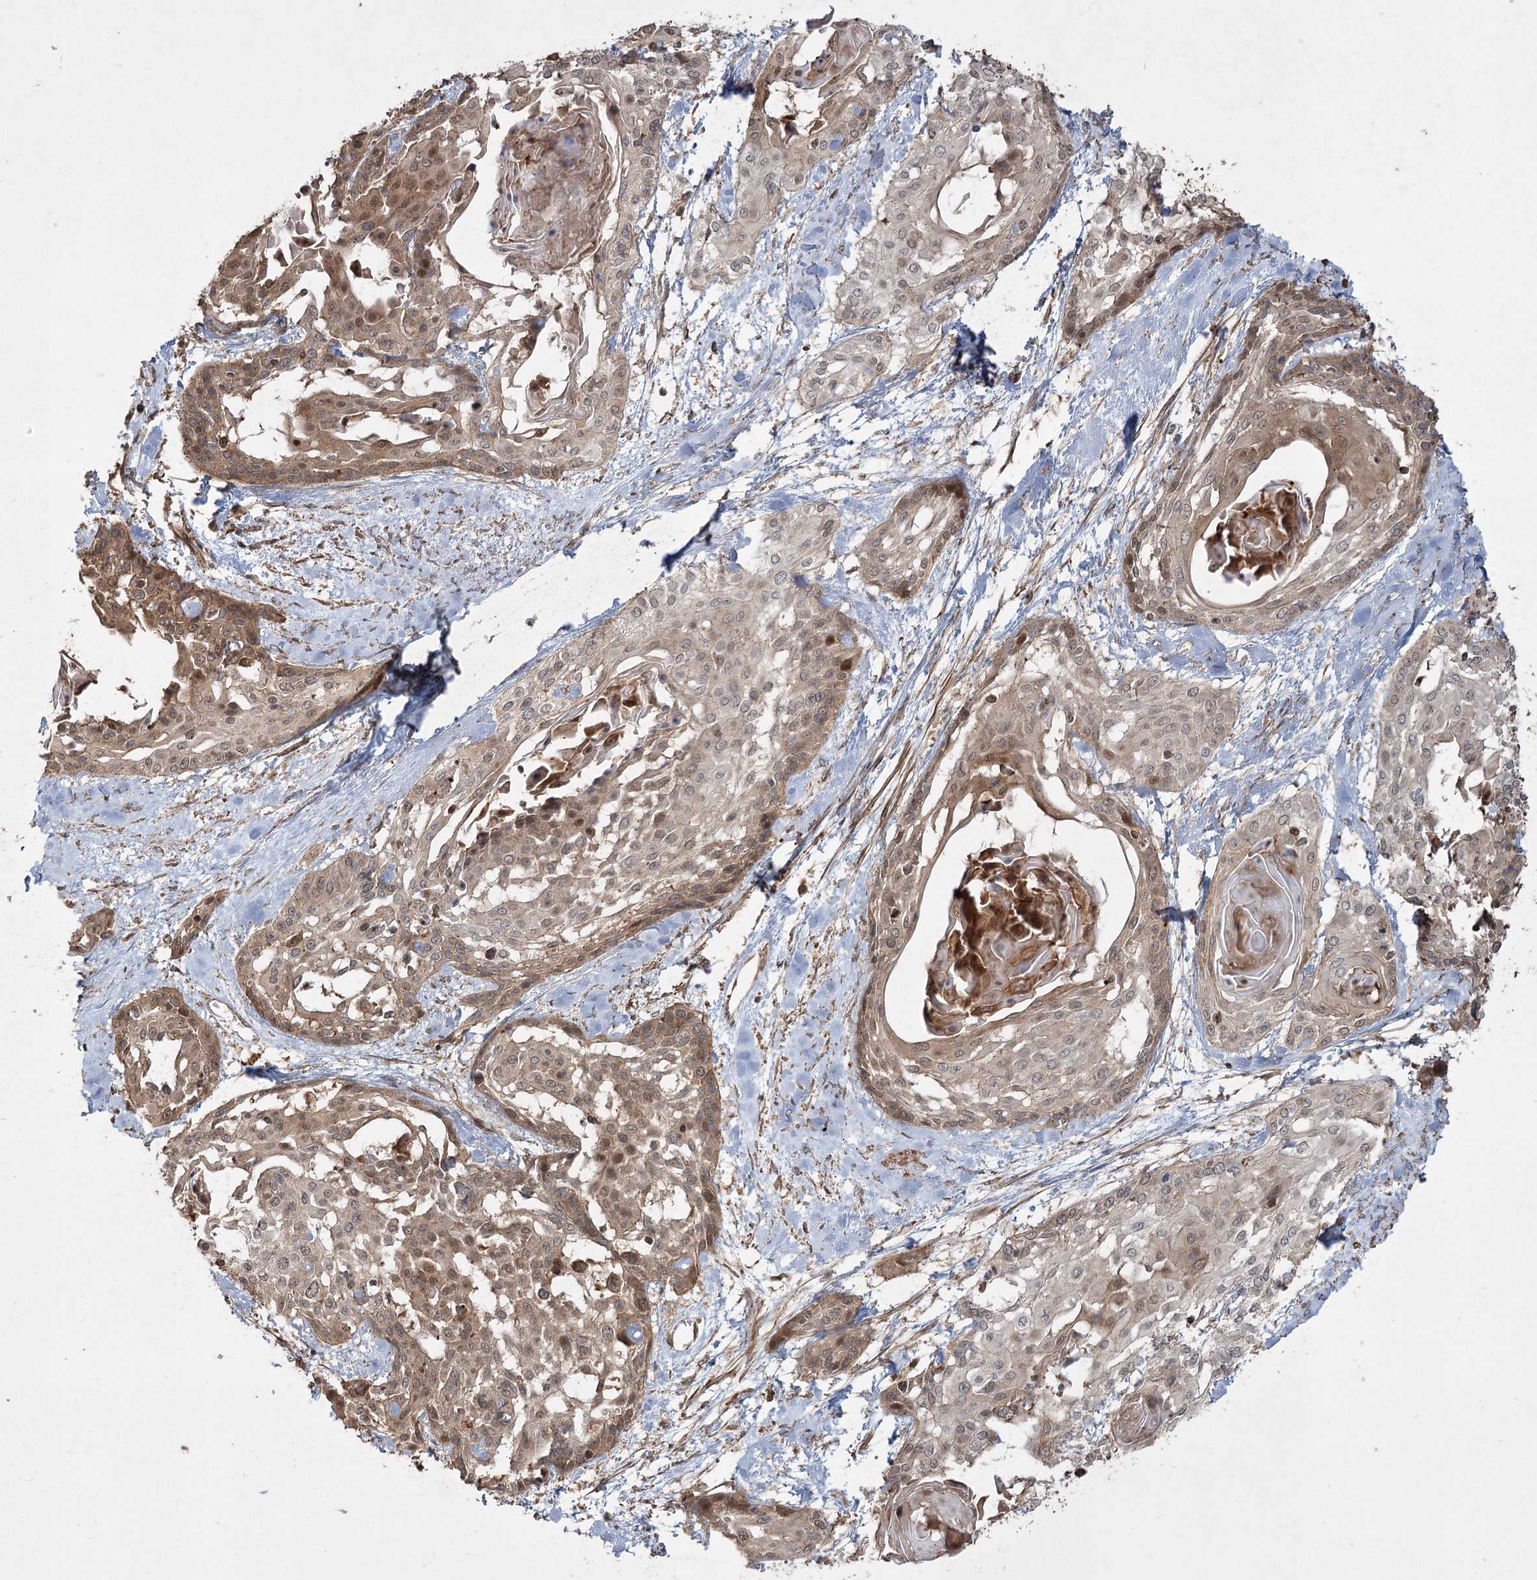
{"staining": {"intensity": "moderate", "quantity": ">75%", "location": "cytoplasmic/membranous,nuclear"}, "tissue": "cervical cancer", "cell_type": "Tumor cells", "image_type": "cancer", "snomed": [{"axis": "morphology", "description": "Squamous cell carcinoma, NOS"}, {"axis": "topography", "description": "Cervix"}], "caption": "Cervical squamous cell carcinoma tissue demonstrates moderate cytoplasmic/membranous and nuclear staining in about >75% of tumor cells", "gene": "CPLANE1", "patient": {"sex": "female", "age": 57}}